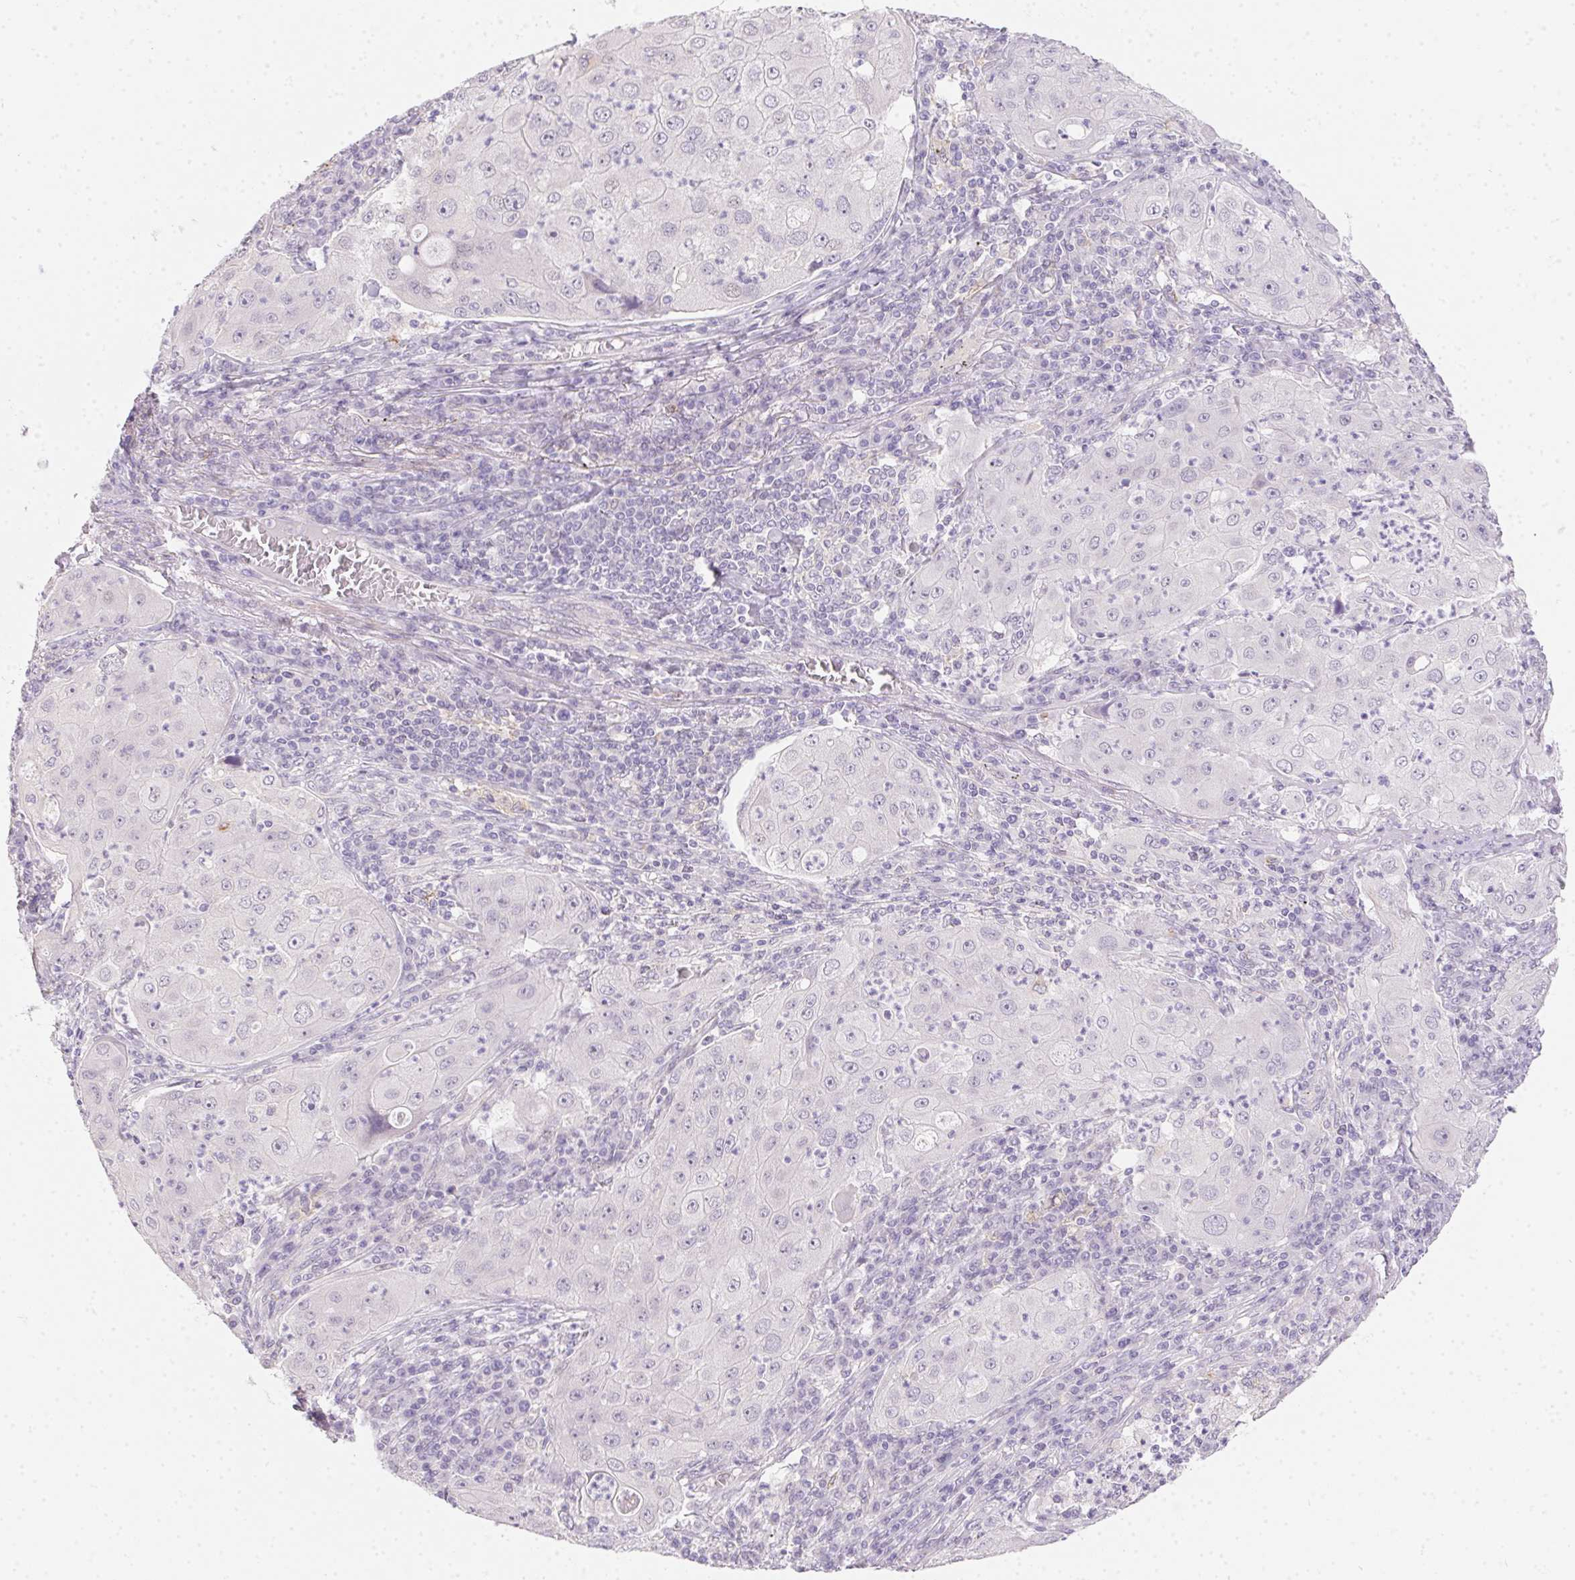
{"staining": {"intensity": "negative", "quantity": "none", "location": "none"}, "tissue": "lung cancer", "cell_type": "Tumor cells", "image_type": "cancer", "snomed": [{"axis": "morphology", "description": "Squamous cell carcinoma, NOS"}, {"axis": "topography", "description": "Lung"}], "caption": "The photomicrograph reveals no significant staining in tumor cells of lung squamous cell carcinoma.", "gene": "MORC1", "patient": {"sex": "female", "age": 59}}